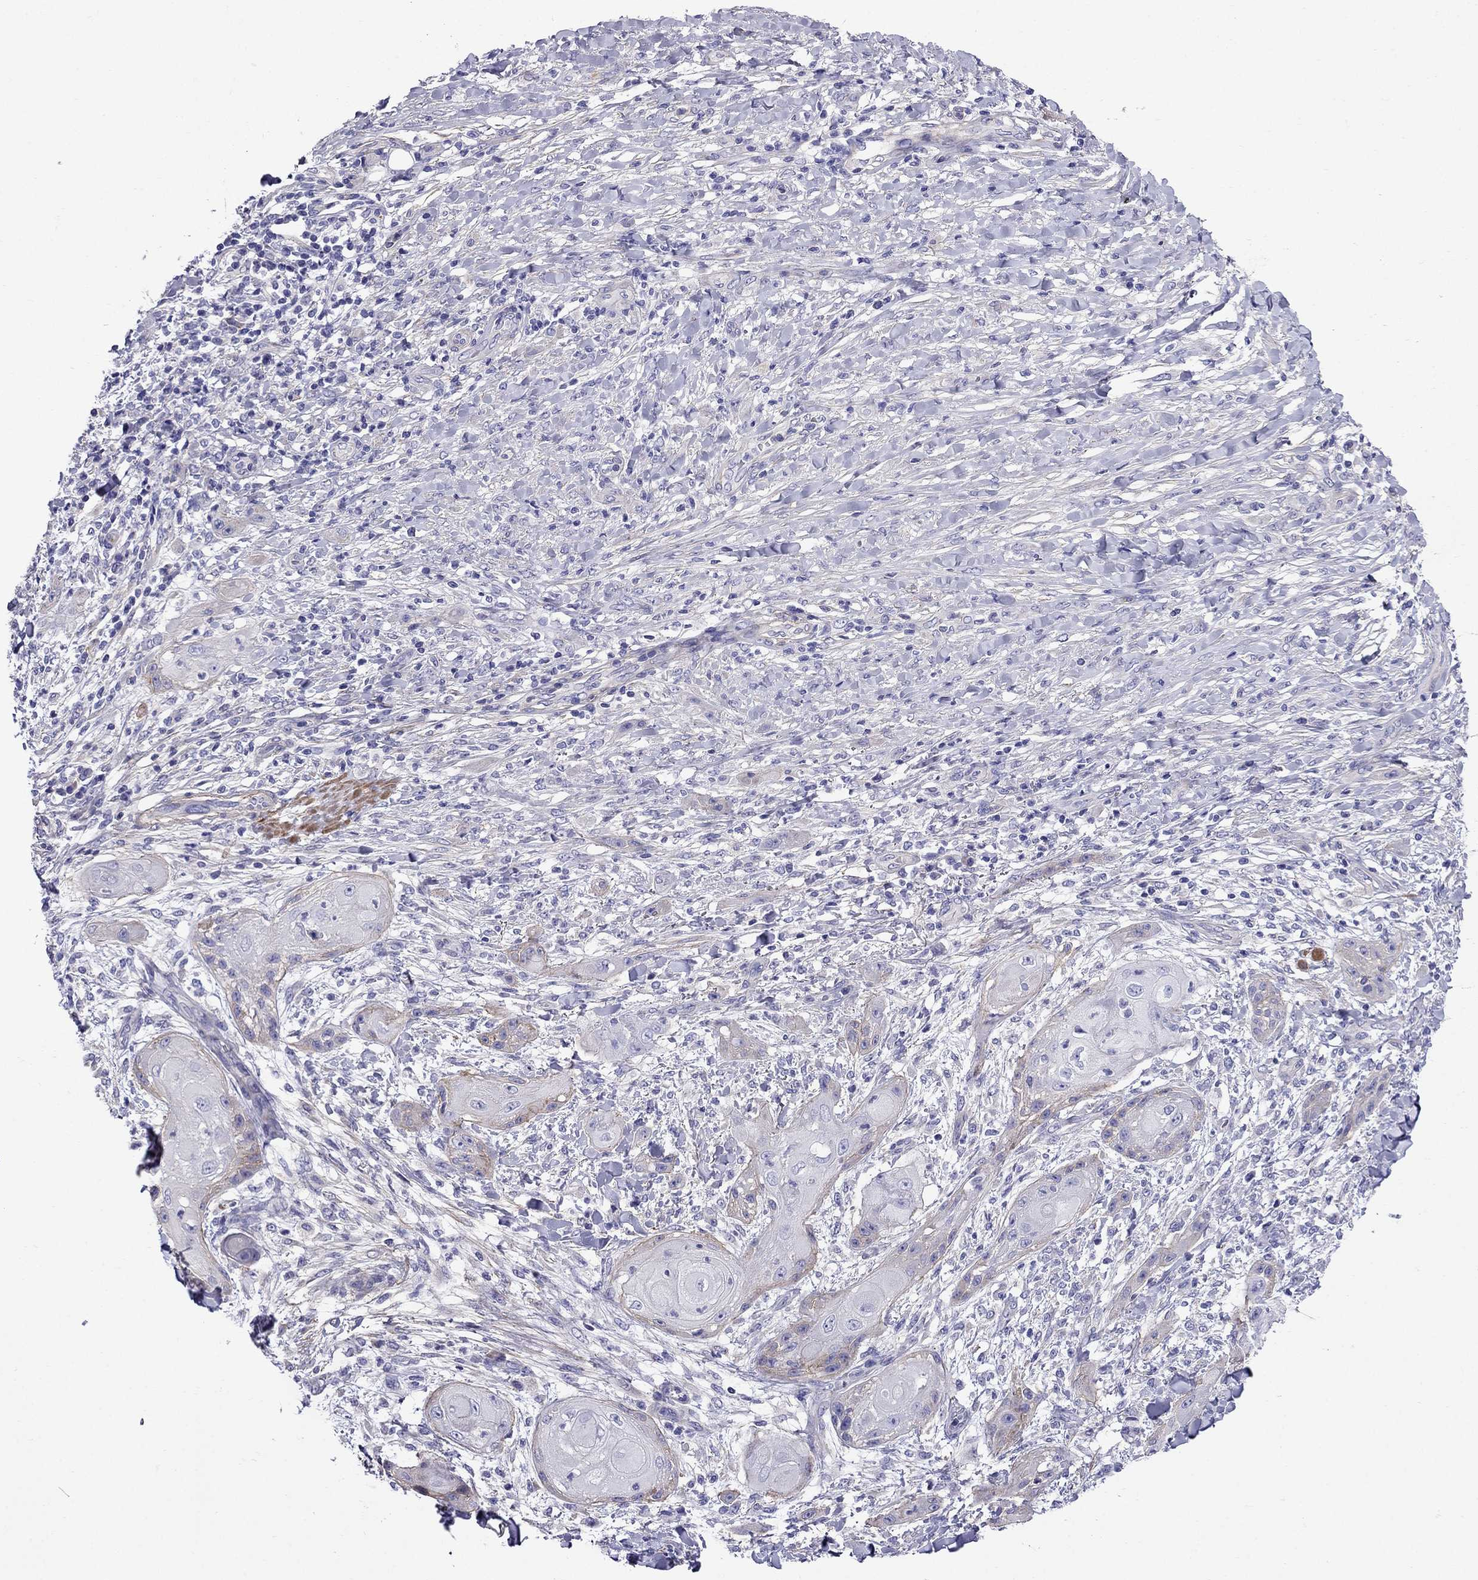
{"staining": {"intensity": "negative", "quantity": "none", "location": "none"}, "tissue": "skin cancer", "cell_type": "Tumor cells", "image_type": "cancer", "snomed": [{"axis": "morphology", "description": "Squamous cell carcinoma, NOS"}, {"axis": "topography", "description": "Skin"}], "caption": "There is no significant positivity in tumor cells of skin cancer. (Brightfield microscopy of DAB immunohistochemistry (IHC) at high magnification).", "gene": "GPR50", "patient": {"sex": "male", "age": 62}}